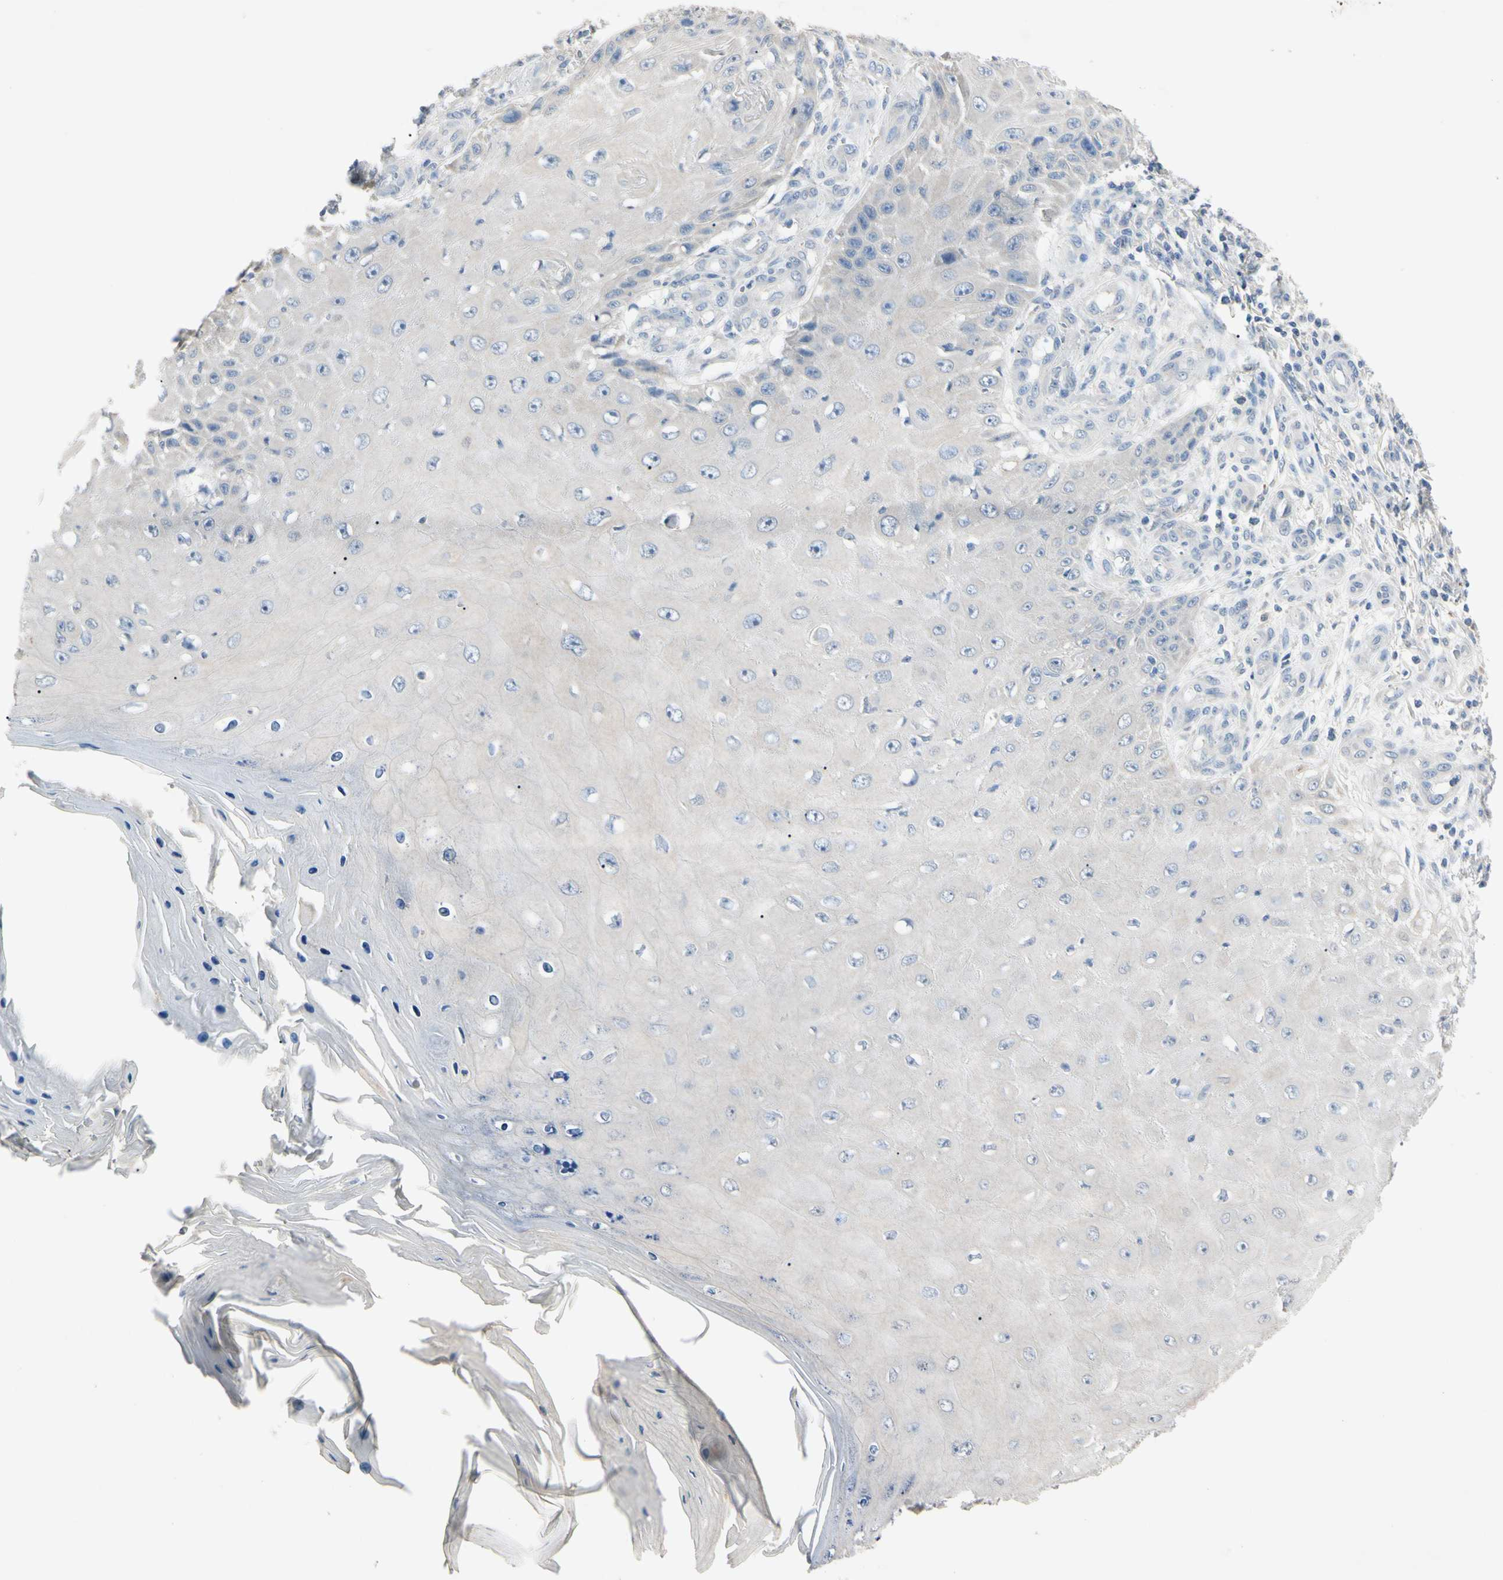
{"staining": {"intensity": "negative", "quantity": "none", "location": "none"}, "tissue": "skin cancer", "cell_type": "Tumor cells", "image_type": "cancer", "snomed": [{"axis": "morphology", "description": "Squamous cell carcinoma, NOS"}, {"axis": "topography", "description": "Skin"}], "caption": "High magnification brightfield microscopy of skin squamous cell carcinoma stained with DAB (brown) and counterstained with hematoxylin (blue): tumor cells show no significant expression. (IHC, brightfield microscopy, high magnification).", "gene": "PRSS21", "patient": {"sex": "female", "age": 73}}